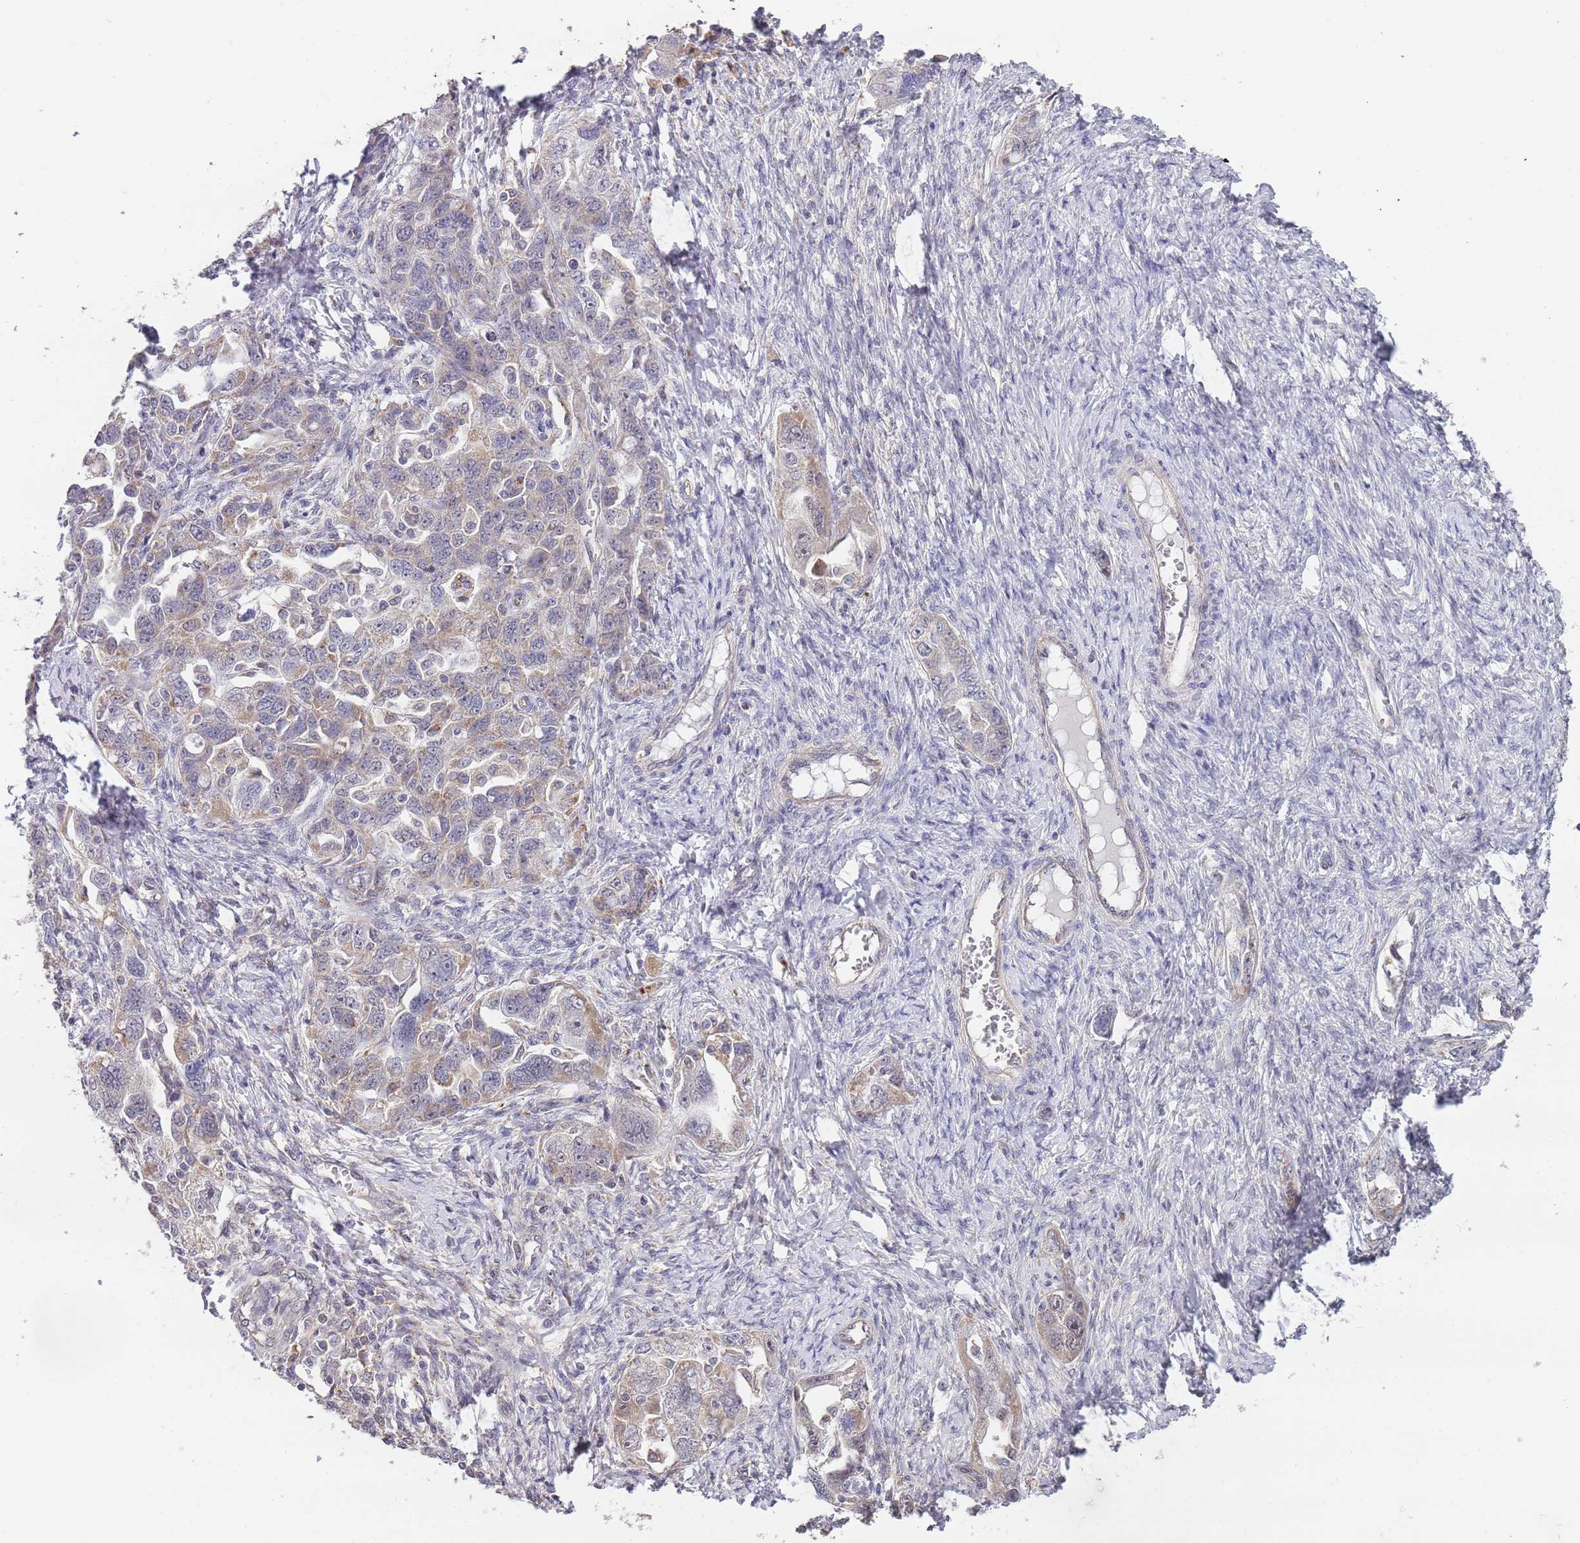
{"staining": {"intensity": "weak", "quantity": "<25%", "location": "cytoplasmic/membranous"}, "tissue": "ovarian cancer", "cell_type": "Tumor cells", "image_type": "cancer", "snomed": [{"axis": "morphology", "description": "Carcinoma, NOS"}, {"axis": "morphology", "description": "Cystadenocarcinoma, serous, NOS"}, {"axis": "topography", "description": "Ovary"}], "caption": "Human ovarian serous cystadenocarcinoma stained for a protein using IHC displays no positivity in tumor cells.", "gene": "TMEM64", "patient": {"sex": "female", "age": 69}}